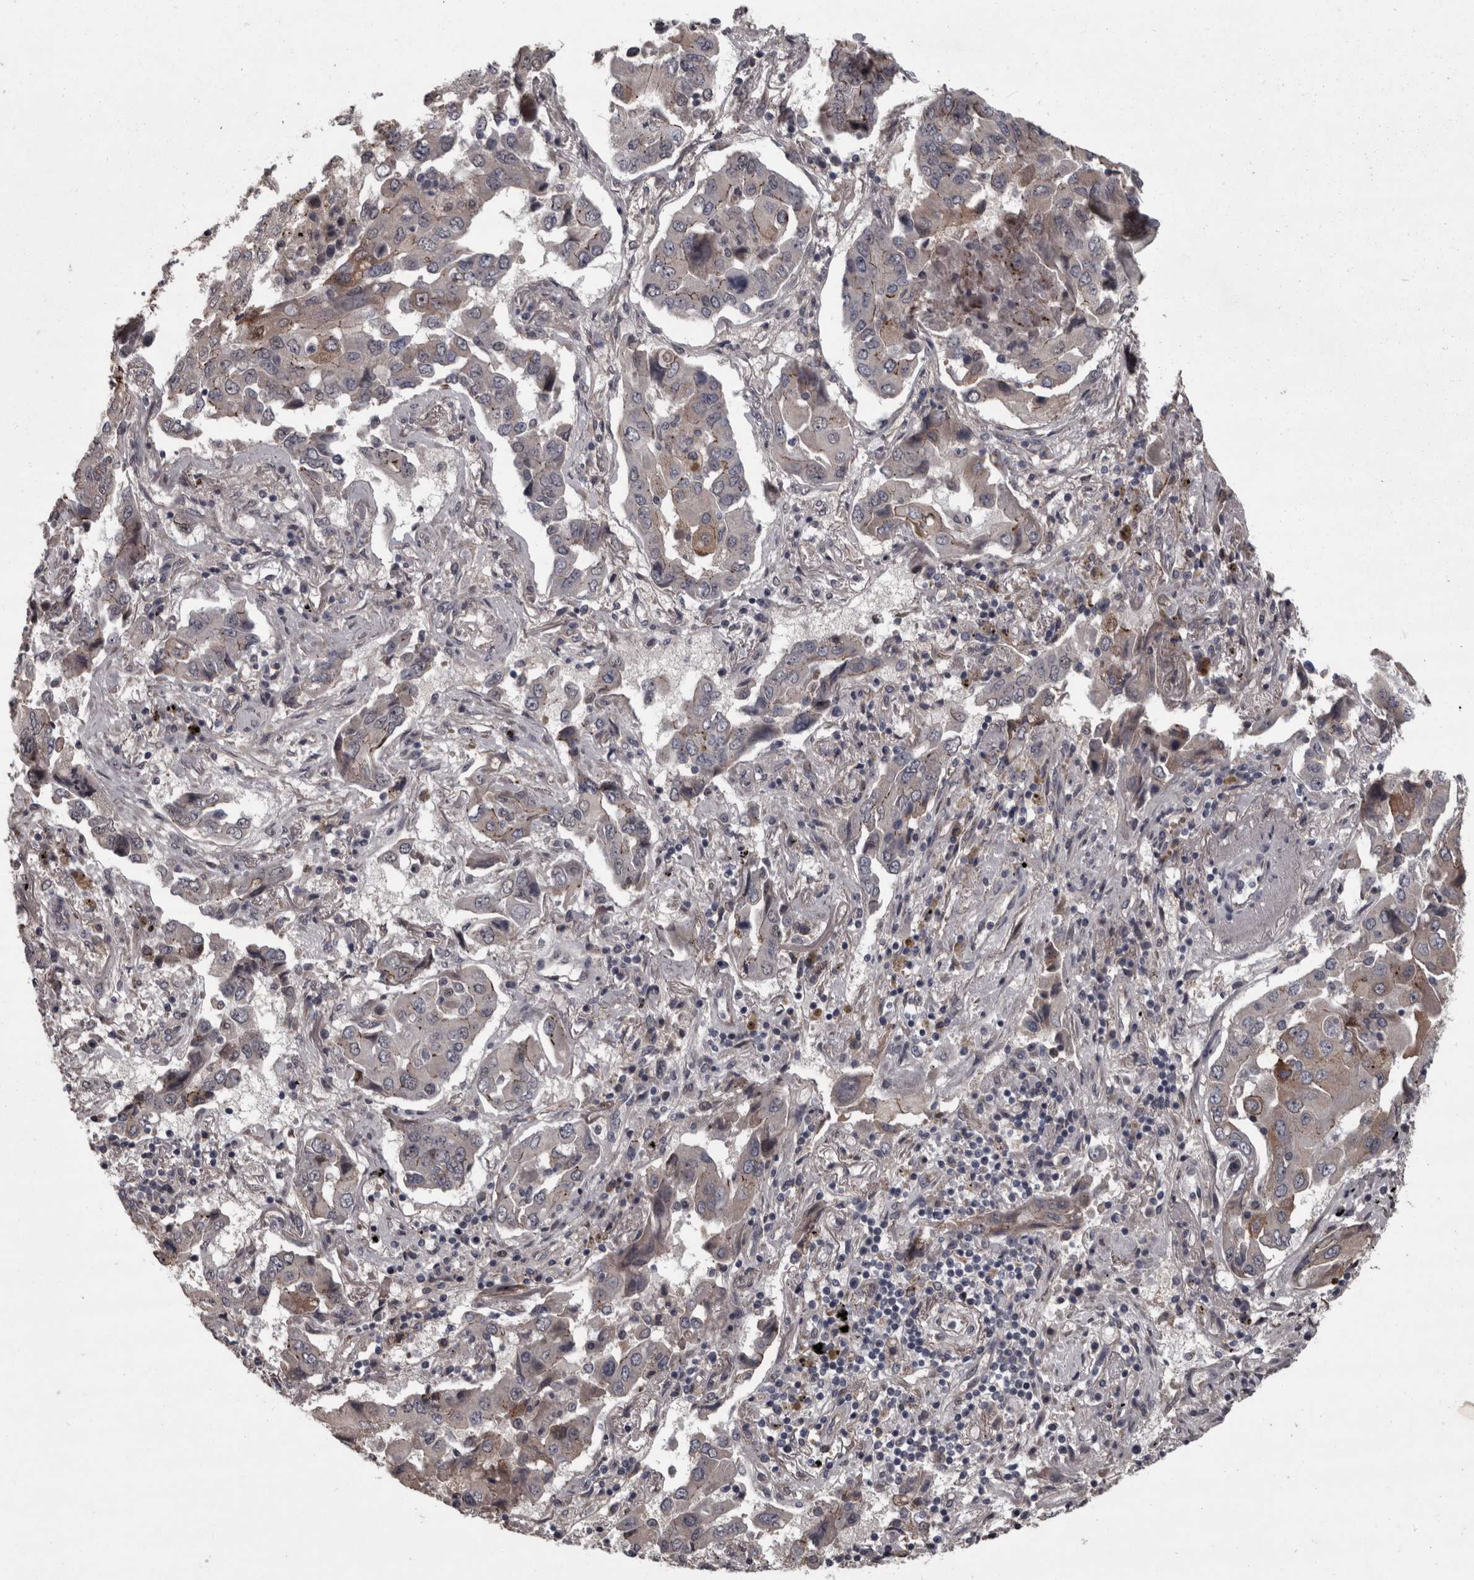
{"staining": {"intensity": "weak", "quantity": "25%-75%", "location": "cytoplasmic/membranous"}, "tissue": "lung cancer", "cell_type": "Tumor cells", "image_type": "cancer", "snomed": [{"axis": "morphology", "description": "Adenocarcinoma, NOS"}, {"axis": "topography", "description": "Lung"}], "caption": "Immunohistochemistry (IHC) photomicrograph of adenocarcinoma (lung) stained for a protein (brown), which reveals low levels of weak cytoplasmic/membranous staining in approximately 25%-75% of tumor cells.", "gene": "PCDH17", "patient": {"sex": "female", "age": 65}}